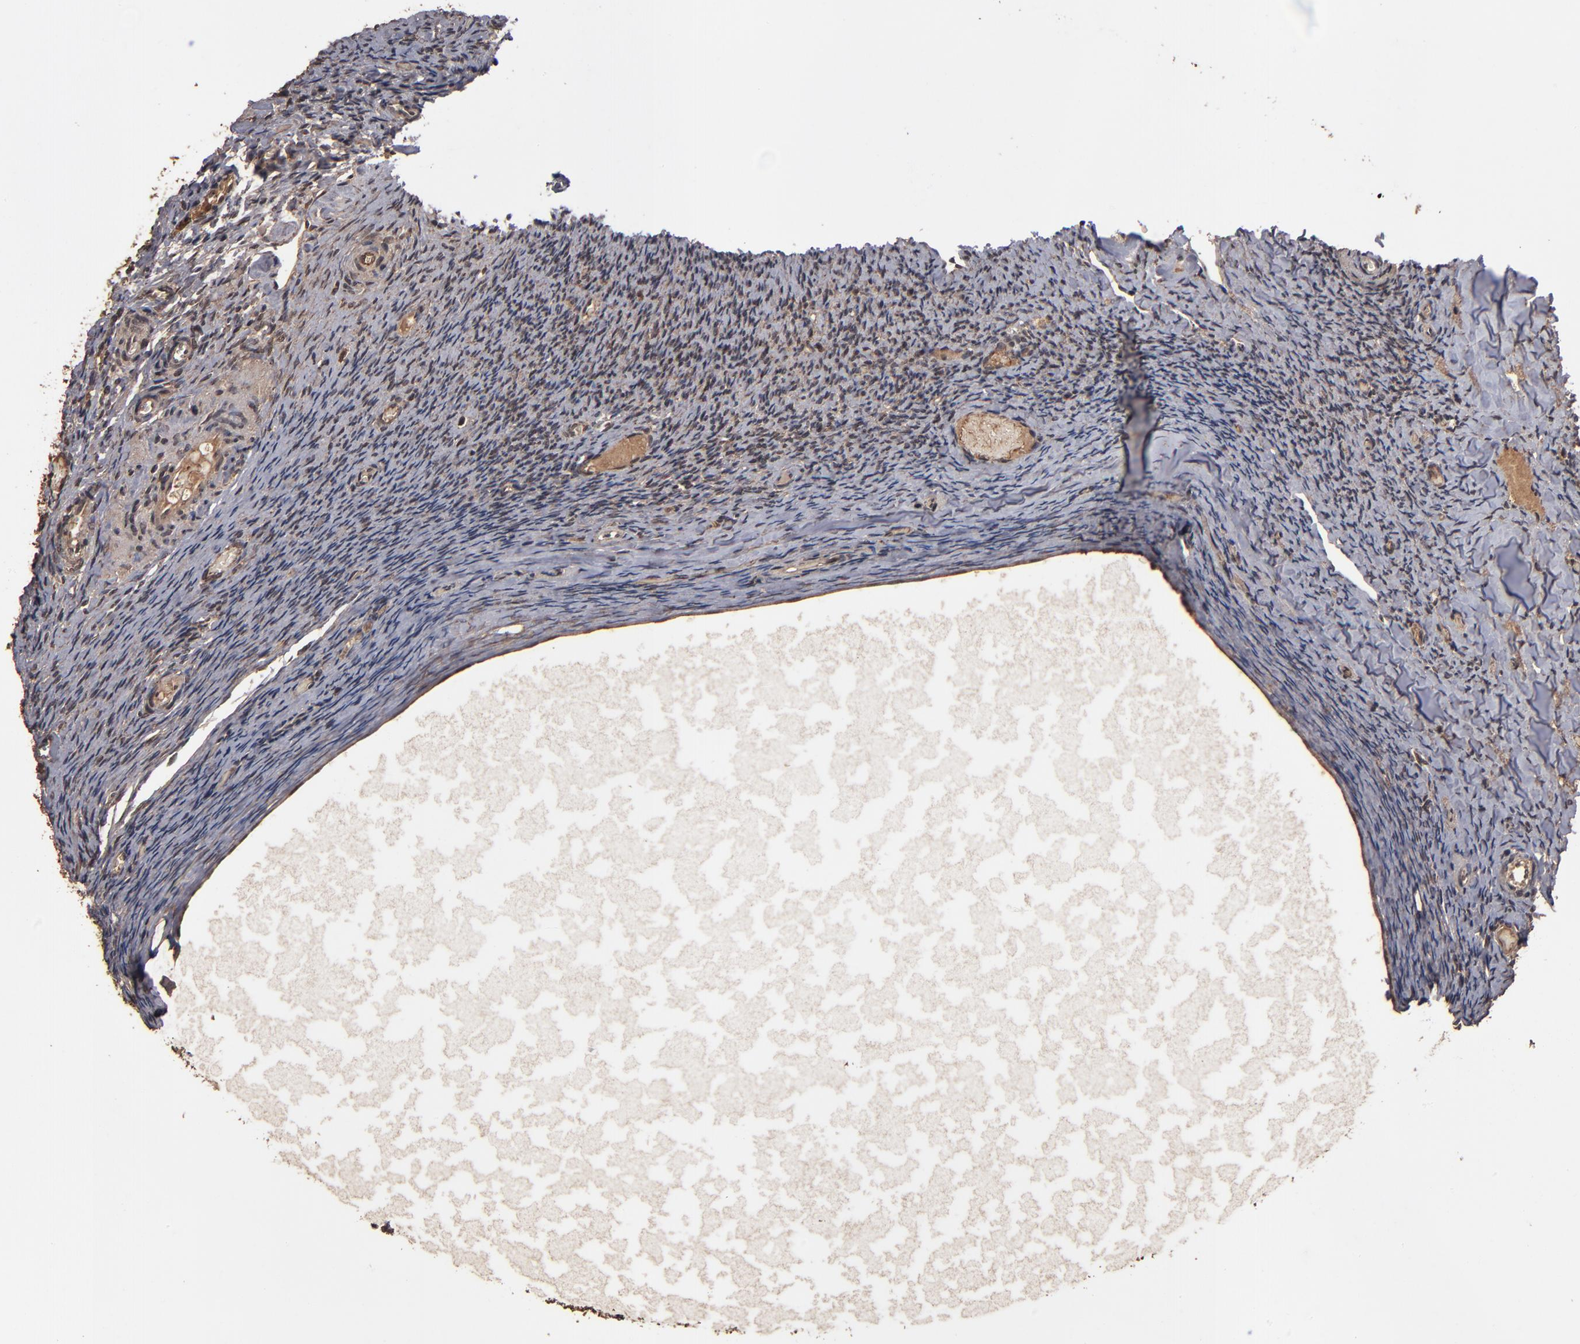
{"staining": {"intensity": "moderate", "quantity": "25%-75%", "location": "cytoplasmic/membranous"}, "tissue": "ovary", "cell_type": "Follicle cells", "image_type": "normal", "snomed": [{"axis": "morphology", "description": "Normal tissue, NOS"}, {"axis": "topography", "description": "Ovary"}], "caption": "Moderate cytoplasmic/membranous positivity for a protein is appreciated in approximately 25%-75% of follicle cells of normal ovary using immunohistochemistry (IHC).", "gene": "NXF2B", "patient": {"sex": "female", "age": 60}}